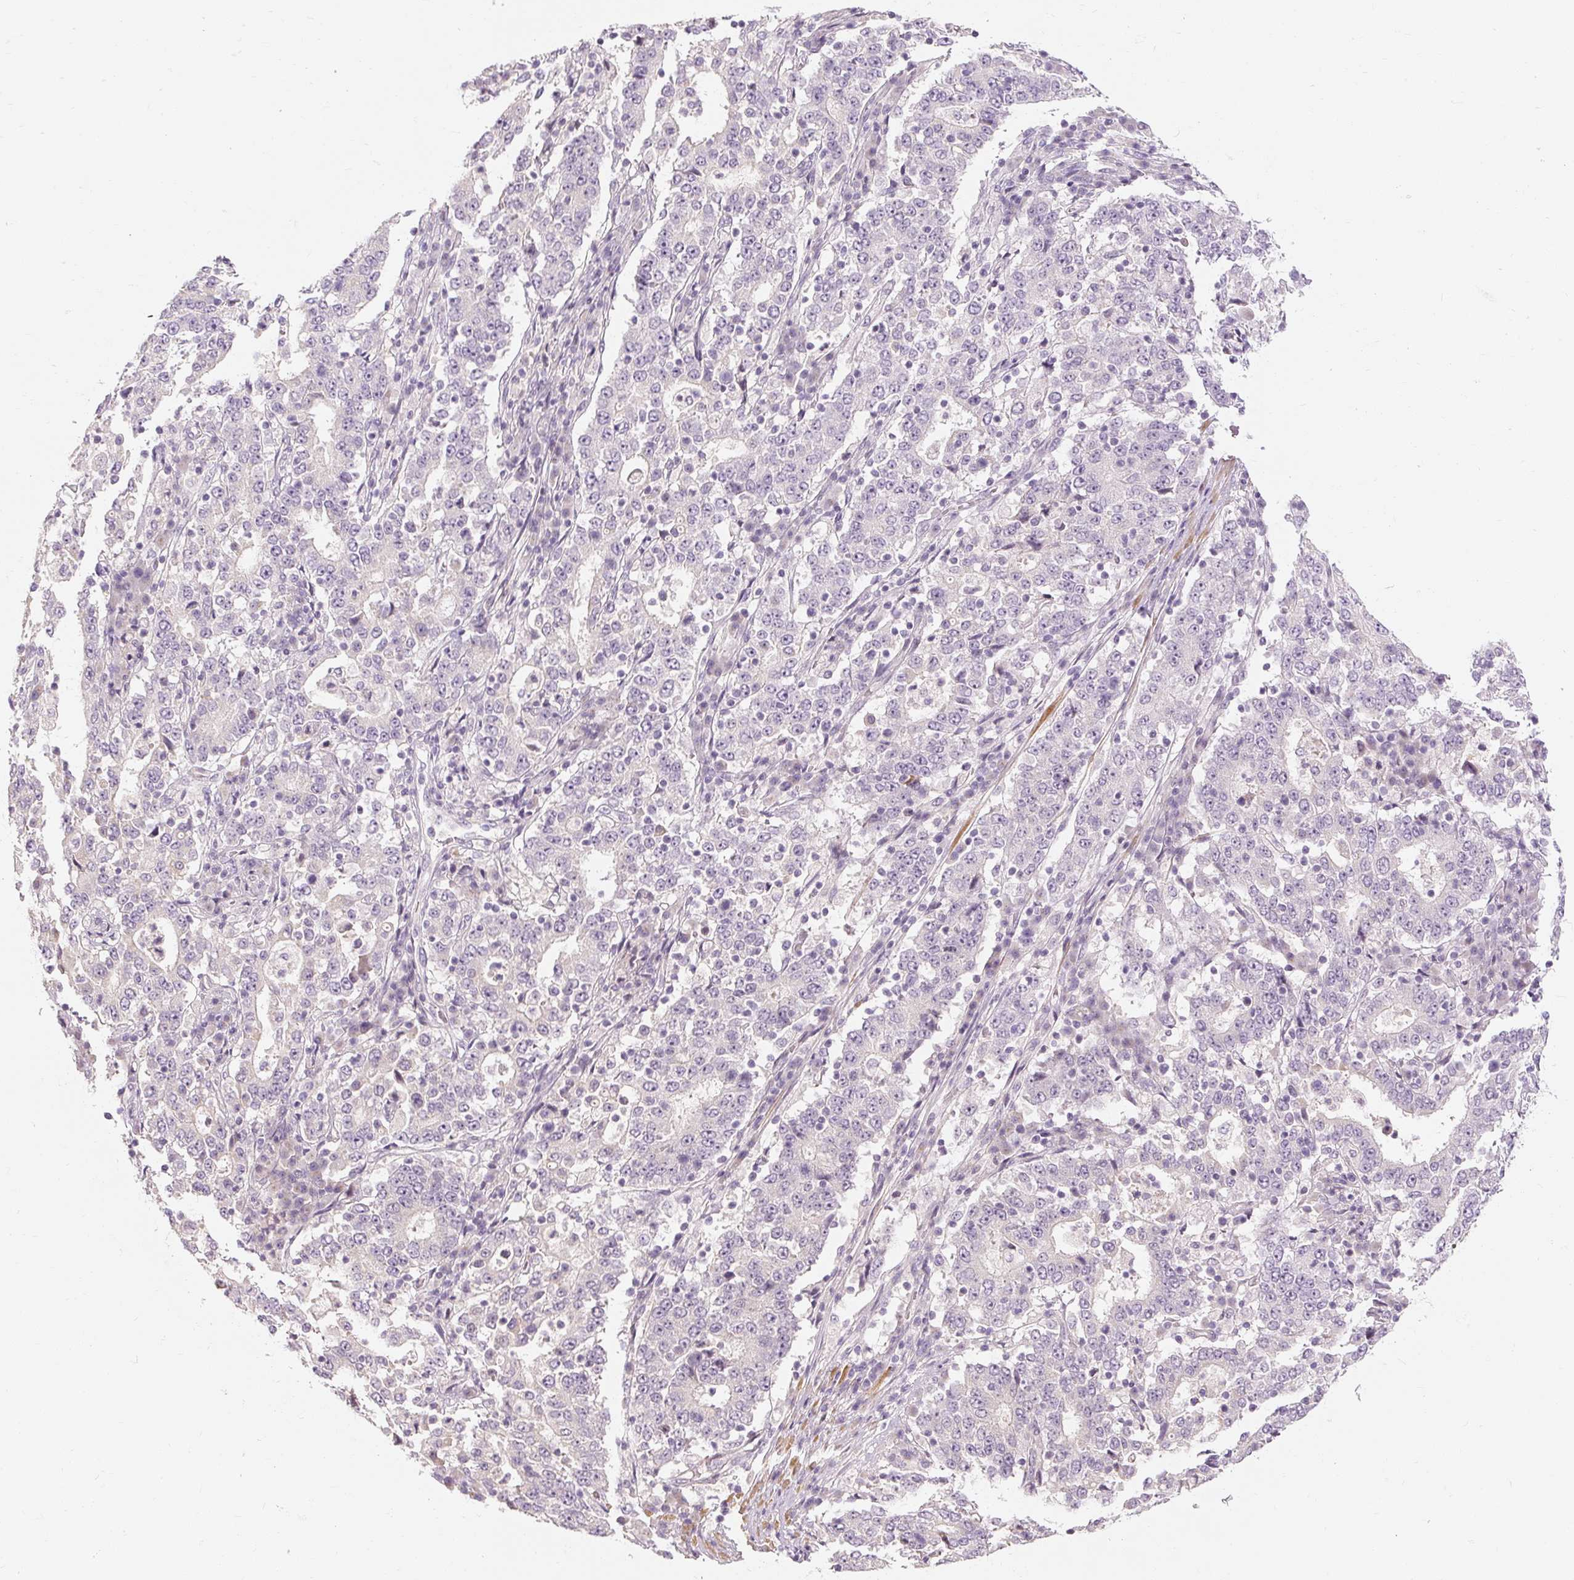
{"staining": {"intensity": "negative", "quantity": "none", "location": "none"}, "tissue": "stomach cancer", "cell_type": "Tumor cells", "image_type": "cancer", "snomed": [{"axis": "morphology", "description": "Adenocarcinoma, NOS"}, {"axis": "topography", "description": "Stomach"}], "caption": "DAB (3,3'-diaminobenzidine) immunohistochemical staining of stomach adenocarcinoma shows no significant positivity in tumor cells. (Immunohistochemistry, brightfield microscopy, high magnification).", "gene": "CAPN3", "patient": {"sex": "male", "age": 59}}